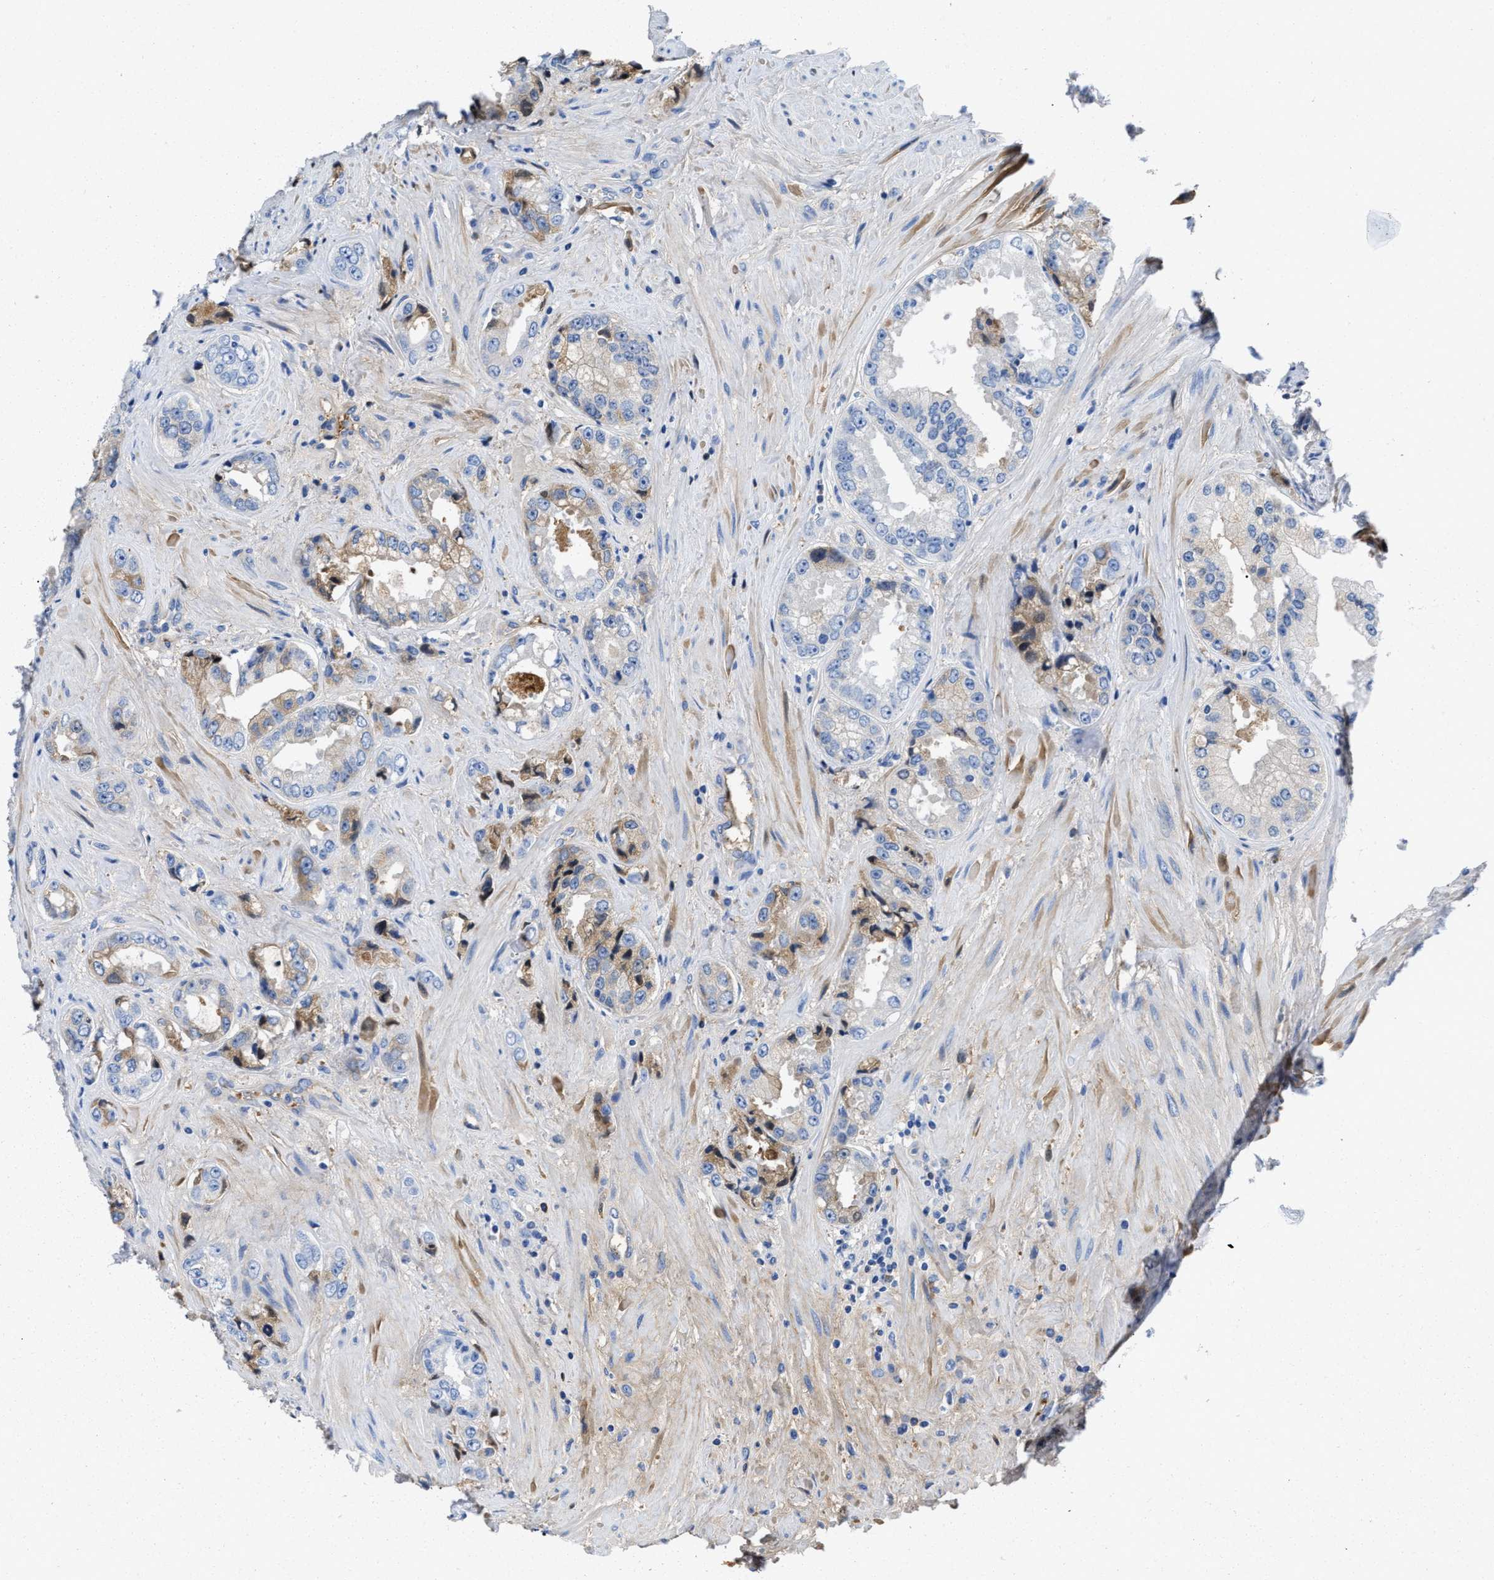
{"staining": {"intensity": "moderate", "quantity": "<25%", "location": "cytoplasmic/membranous"}, "tissue": "prostate cancer", "cell_type": "Tumor cells", "image_type": "cancer", "snomed": [{"axis": "morphology", "description": "Adenocarcinoma, High grade"}, {"axis": "topography", "description": "Prostate"}], "caption": "The photomicrograph reveals staining of prostate adenocarcinoma (high-grade), revealing moderate cytoplasmic/membranous protein expression (brown color) within tumor cells.", "gene": "GC", "patient": {"sex": "male", "age": 61}}